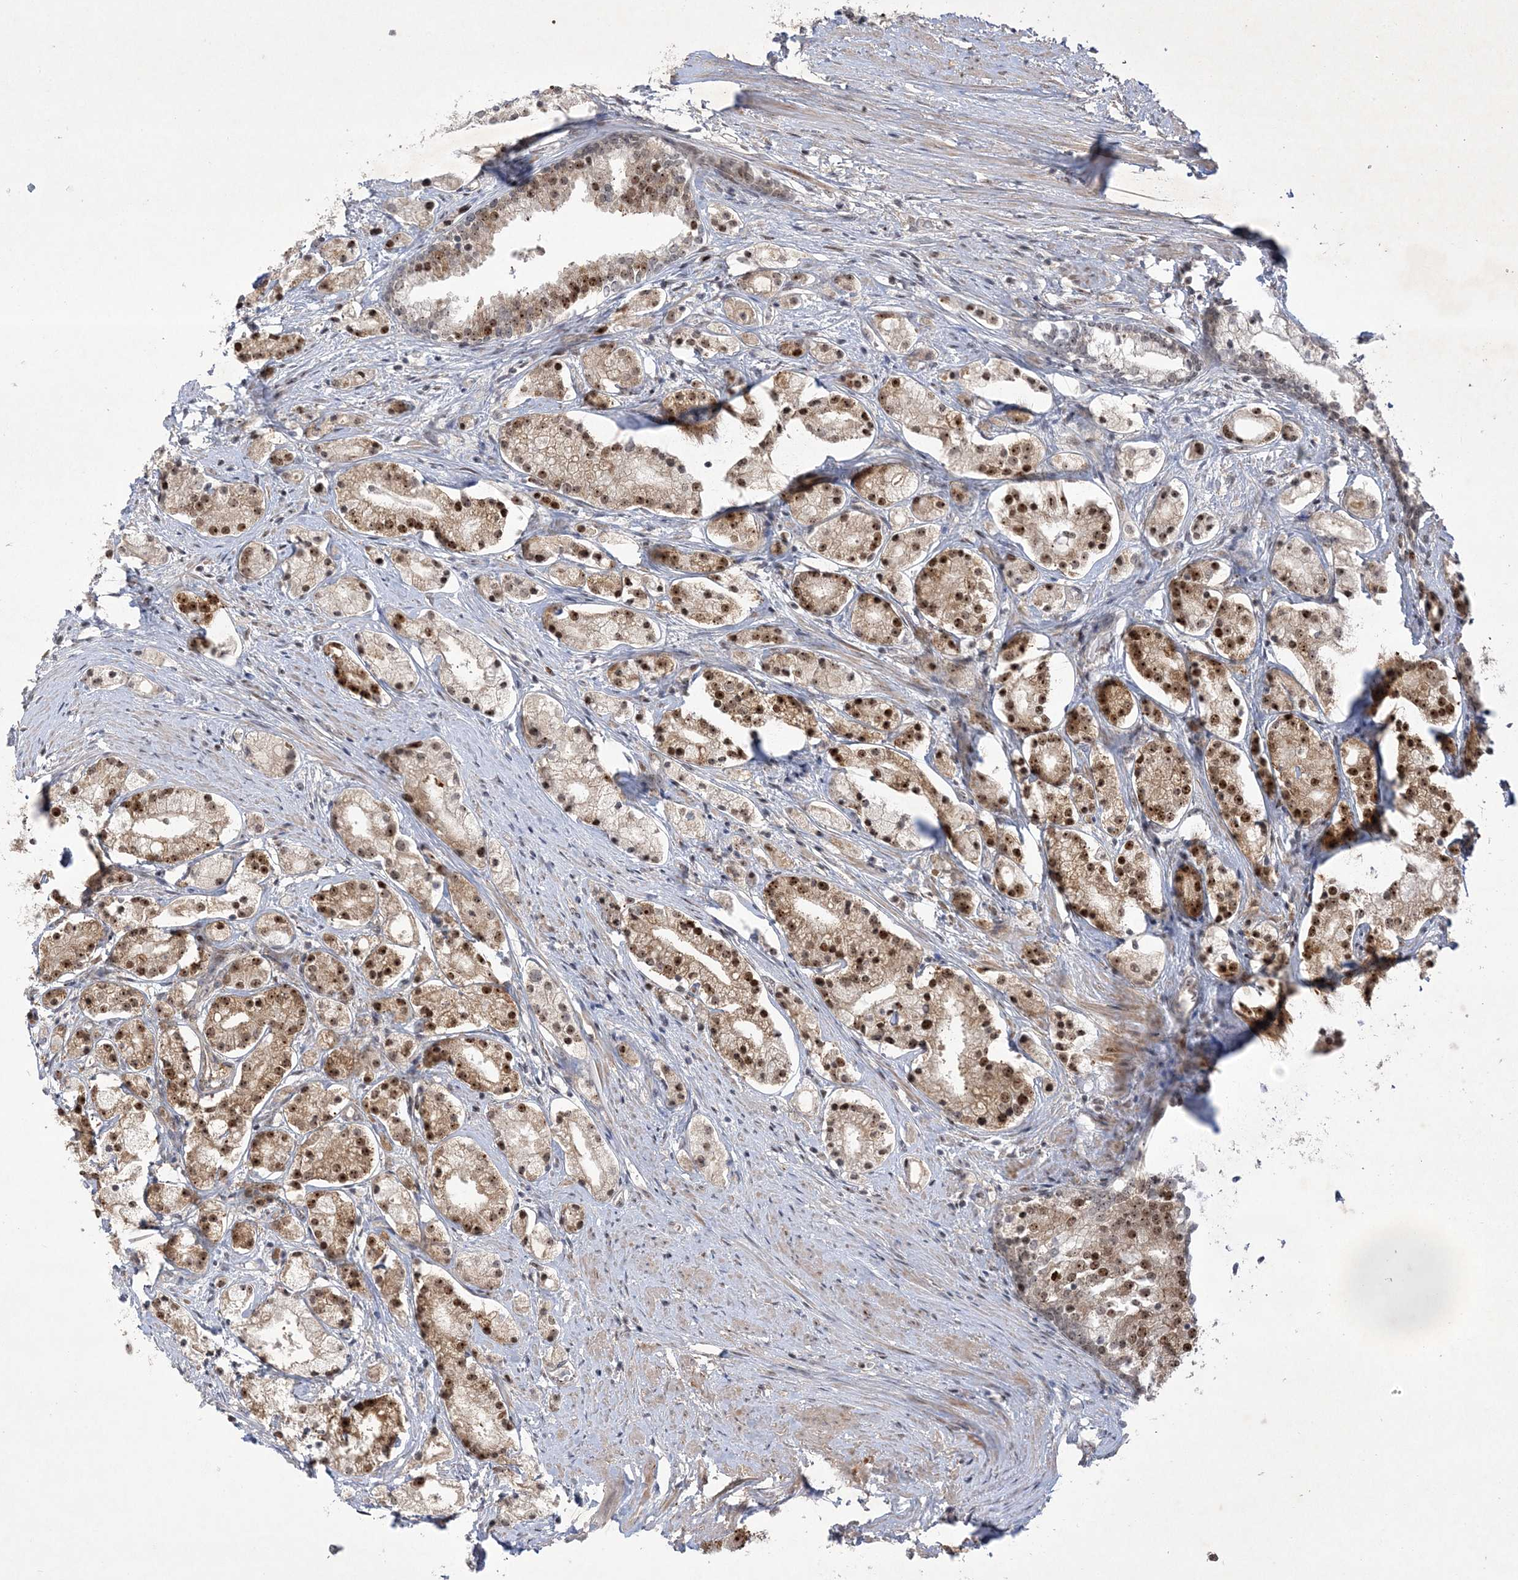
{"staining": {"intensity": "strong", "quantity": "25%-75%", "location": "cytoplasmic/membranous,nuclear"}, "tissue": "prostate cancer", "cell_type": "Tumor cells", "image_type": "cancer", "snomed": [{"axis": "morphology", "description": "Adenocarcinoma, High grade"}, {"axis": "topography", "description": "Prostate"}], "caption": "Immunohistochemical staining of prostate cancer (high-grade adenocarcinoma) shows high levels of strong cytoplasmic/membranous and nuclear protein expression in approximately 25%-75% of tumor cells. (brown staining indicates protein expression, while blue staining denotes nuclei).", "gene": "NPM3", "patient": {"sex": "male", "age": 69}}